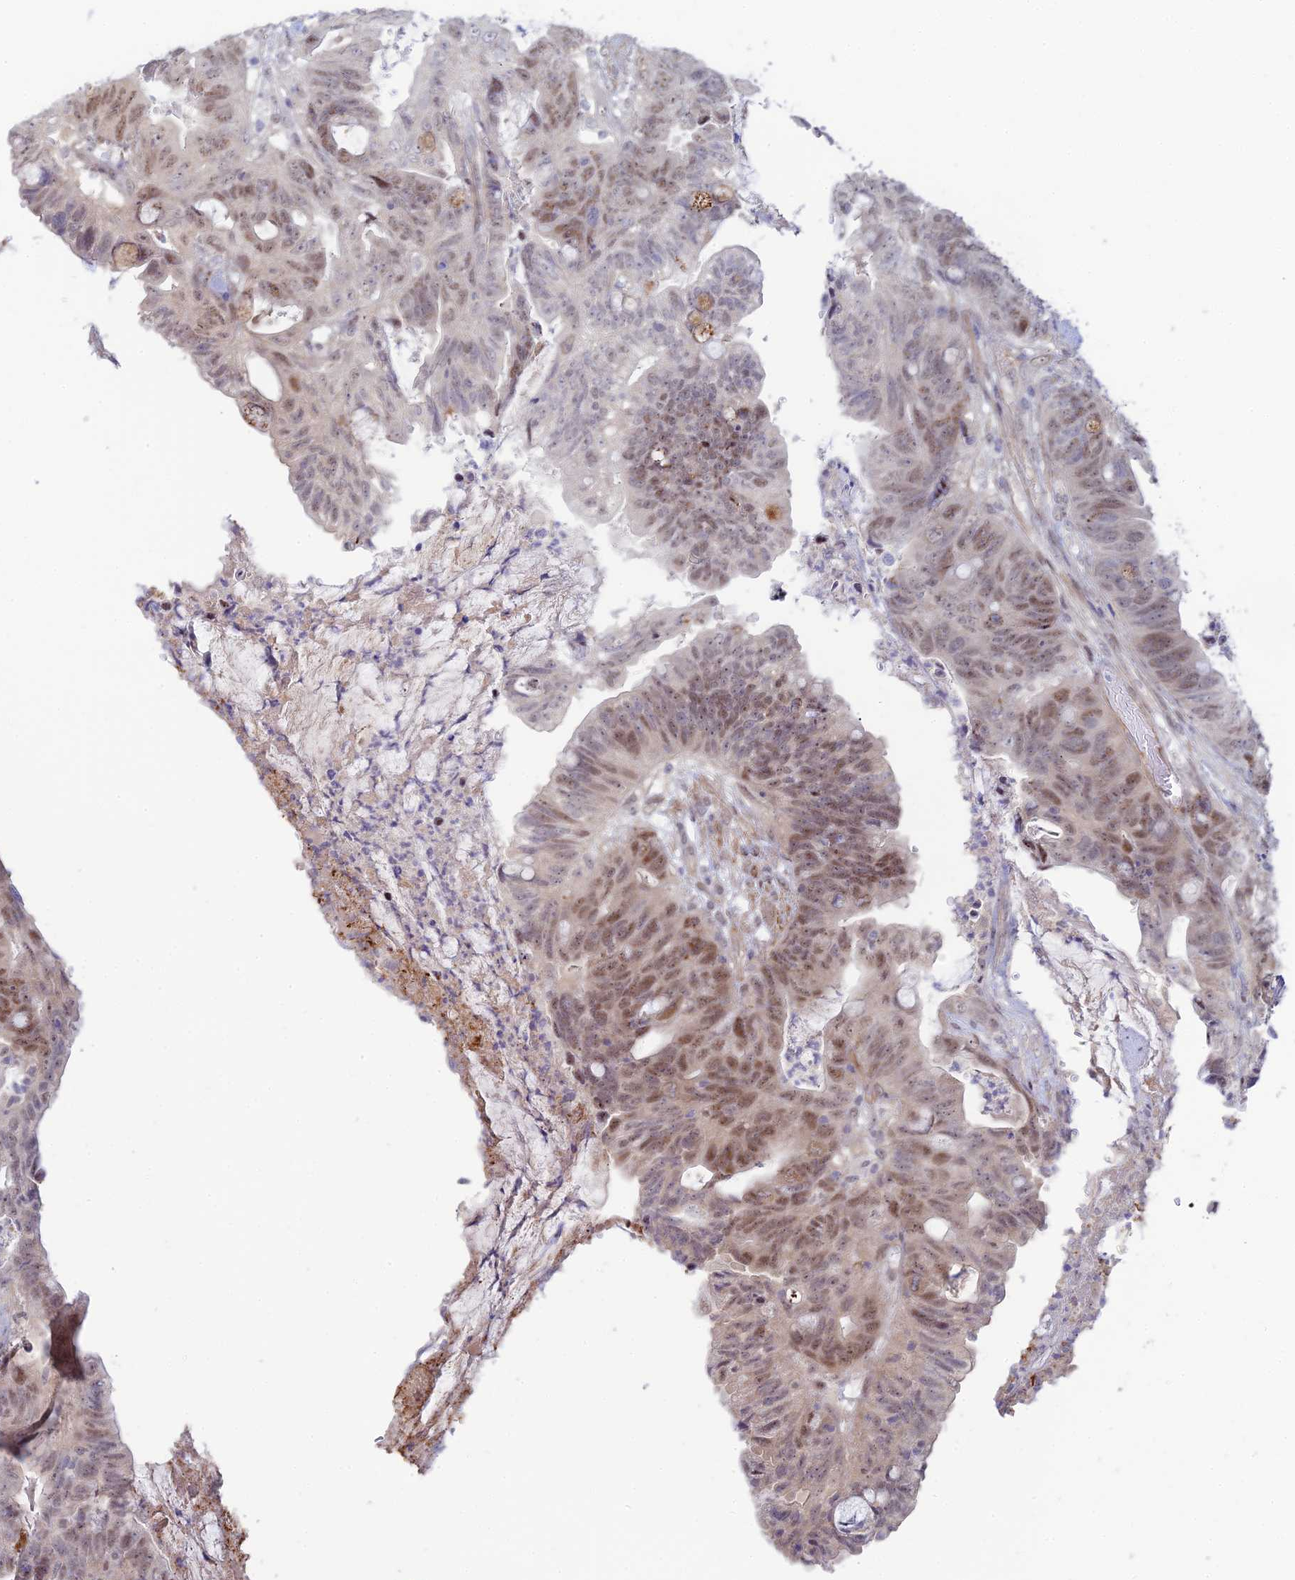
{"staining": {"intensity": "moderate", "quantity": "25%-75%", "location": "nuclear"}, "tissue": "colorectal cancer", "cell_type": "Tumor cells", "image_type": "cancer", "snomed": [{"axis": "morphology", "description": "Adenocarcinoma, NOS"}, {"axis": "topography", "description": "Colon"}], "caption": "Moderate nuclear protein positivity is seen in about 25%-75% of tumor cells in colorectal cancer (adenocarcinoma).", "gene": "CFAP92", "patient": {"sex": "female", "age": 82}}